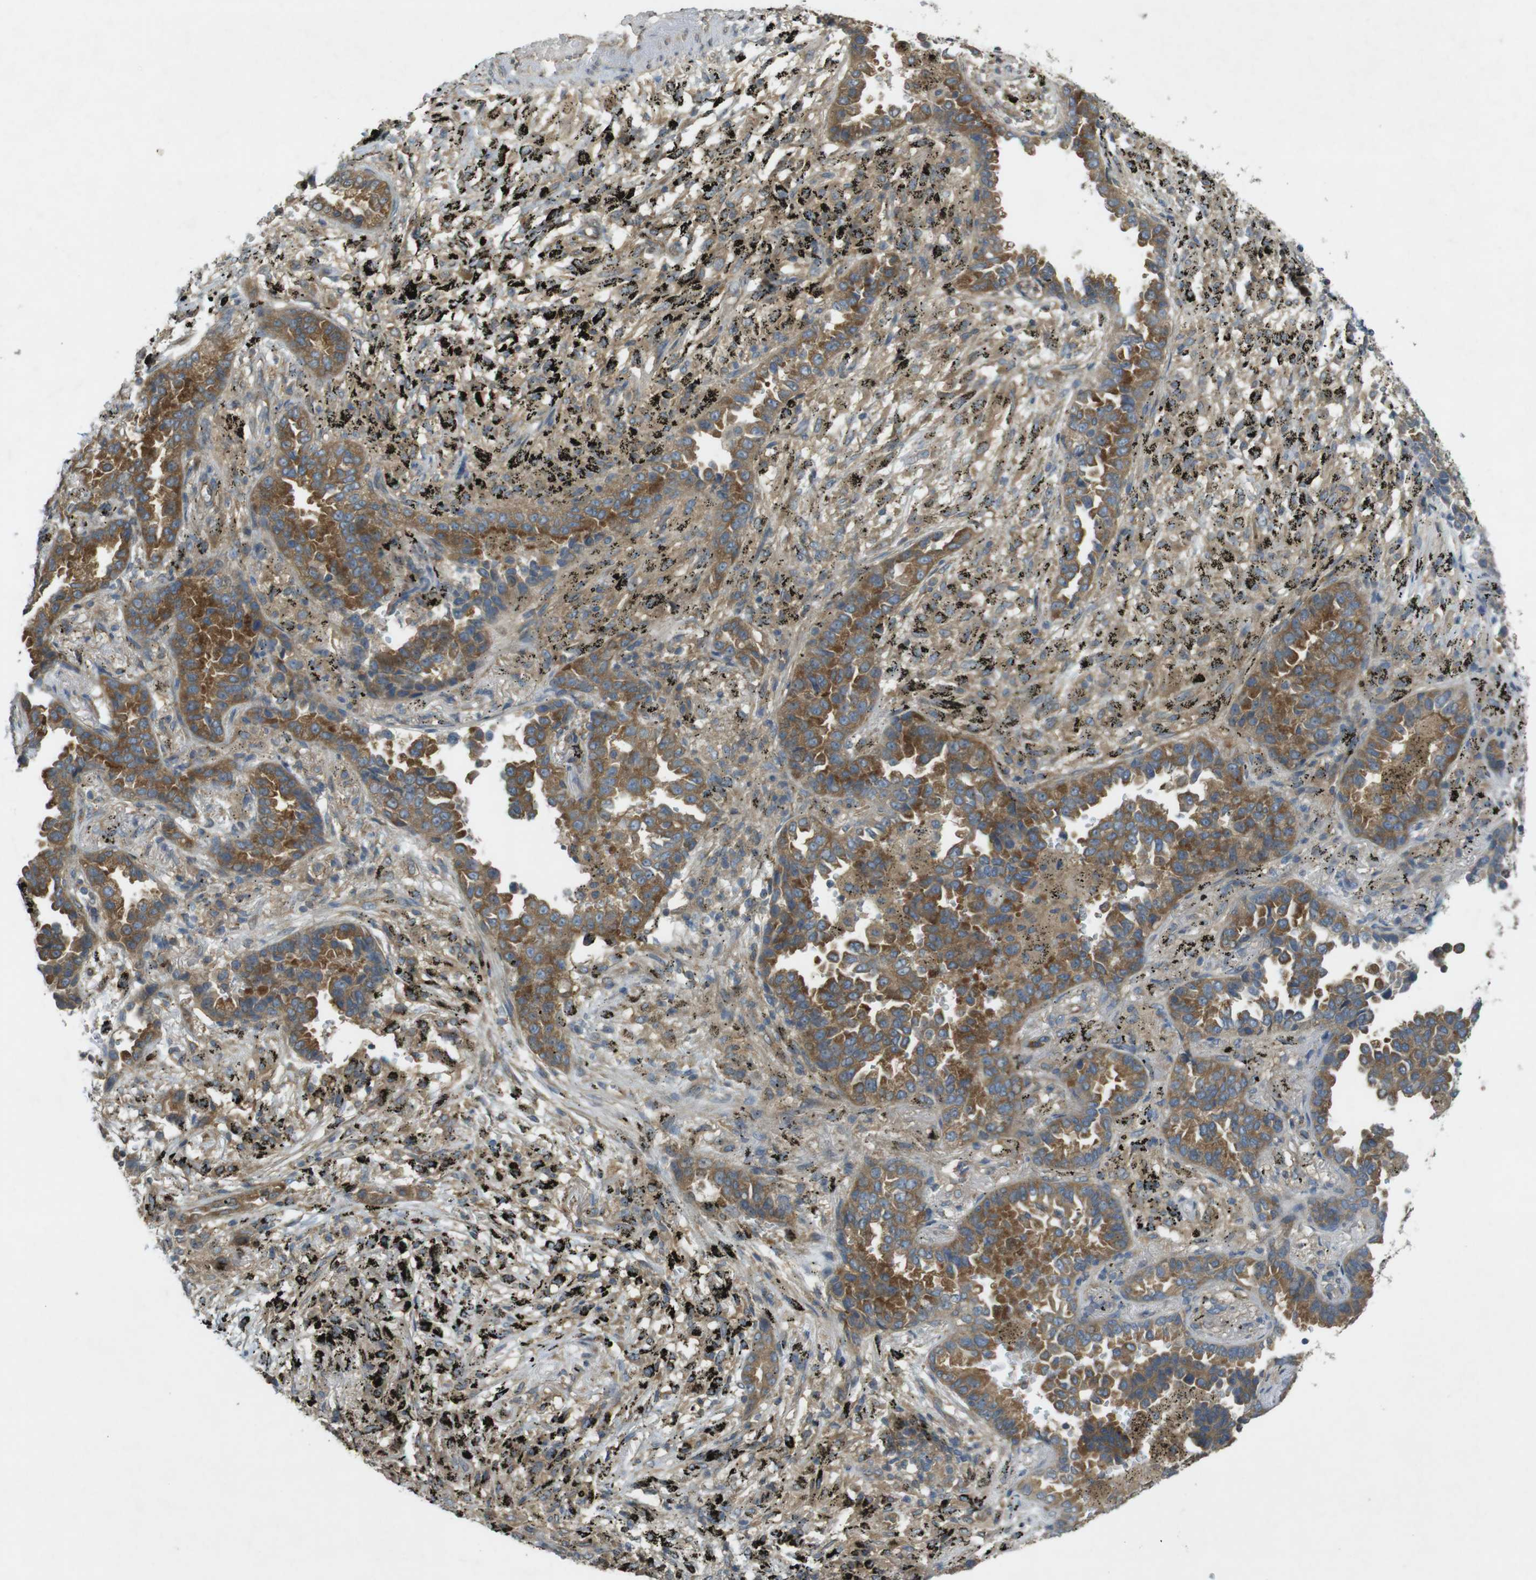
{"staining": {"intensity": "moderate", "quantity": ">75%", "location": "cytoplasmic/membranous"}, "tissue": "lung cancer", "cell_type": "Tumor cells", "image_type": "cancer", "snomed": [{"axis": "morphology", "description": "Normal tissue, NOS"}, {"axis": "morphology", "description": "Adenocarcinoma, NOS"}, {"axis": "topography", "description": "Lung"}], "caption": "A brown stain labels moderate cytoplasmic/membranous positivity of a protein in human lung cancer (adenocarcinoma) tumor cells. The staining was performed using DAB (3,3'-diaminobenzidine) to visualize the protein expression in brown, while the nuclei were stained in blue with hematoxylin (Magnification: 20x).", "gene": "KIF5B", "patient": {"sex": "male", "age": 59}}